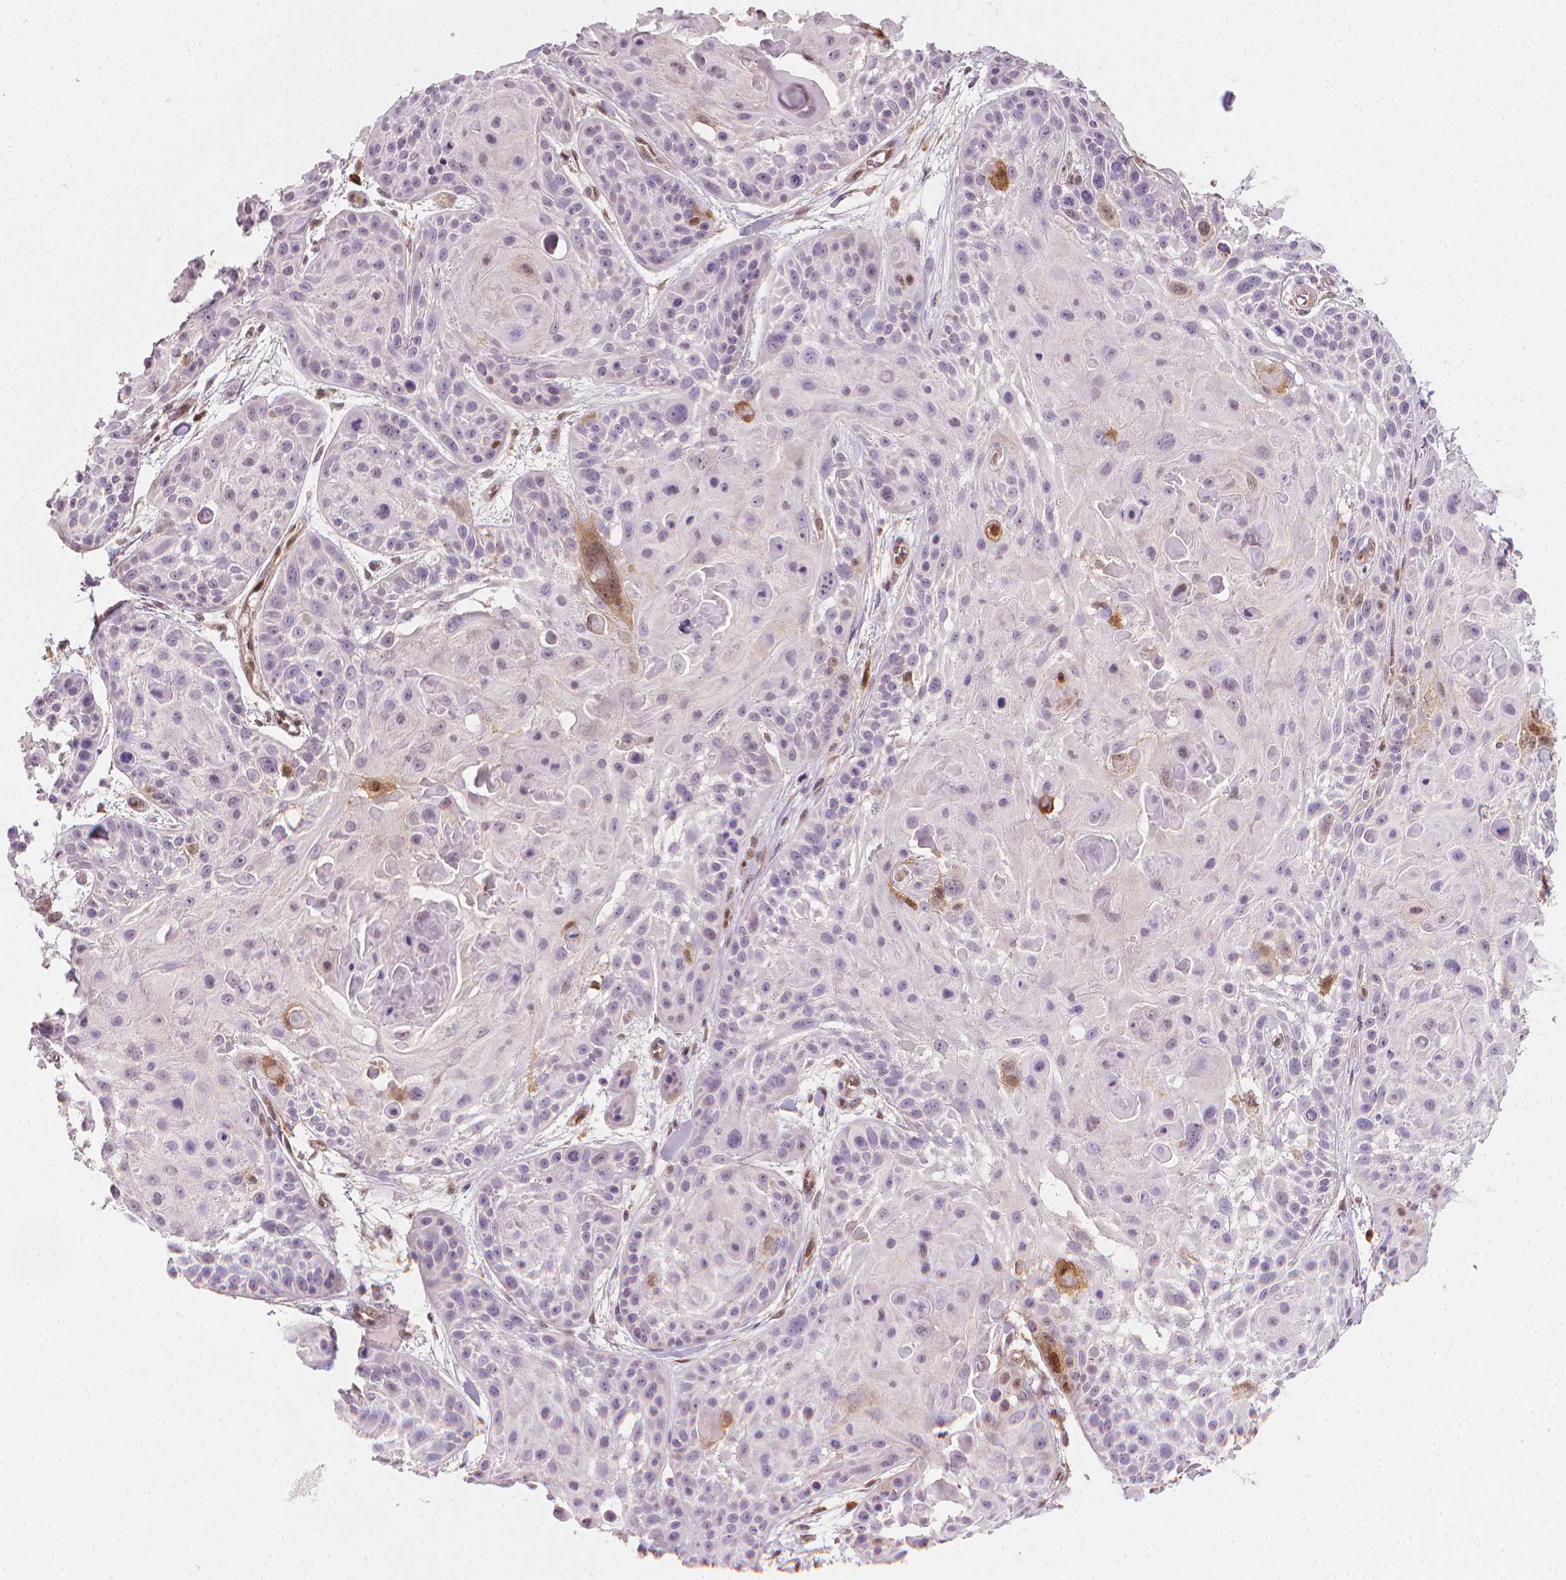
{"staining": {"intensity": "moderate", "quantity": "<25%", "location": "cytoplasmic/membranous,nuclear"}, "tissue": "skin cancer", "cell_type": "Tumor cells", "image_type": "cancer", "snomed": [{"axis": "morphology", "description": "Squamous cell carcinoma, NOS"}, {"axis": "topography", "description": "Skin"}, {"axis": "topography", "description": "Anal"}], "caption": "Squamous cell carcinoma (skin) stained with immunohistochemistry (IHC) reveals moderate cytoplasmic/membranous and nuclear positivity in about <25% of tumor cells. The staining was performed using DAB, with brown indicating positive protein expression. Nuclei are stained blue with hematoxylin.", "gene": "TNFAIP2", "patient": {"sex": "female", "age": 75}}